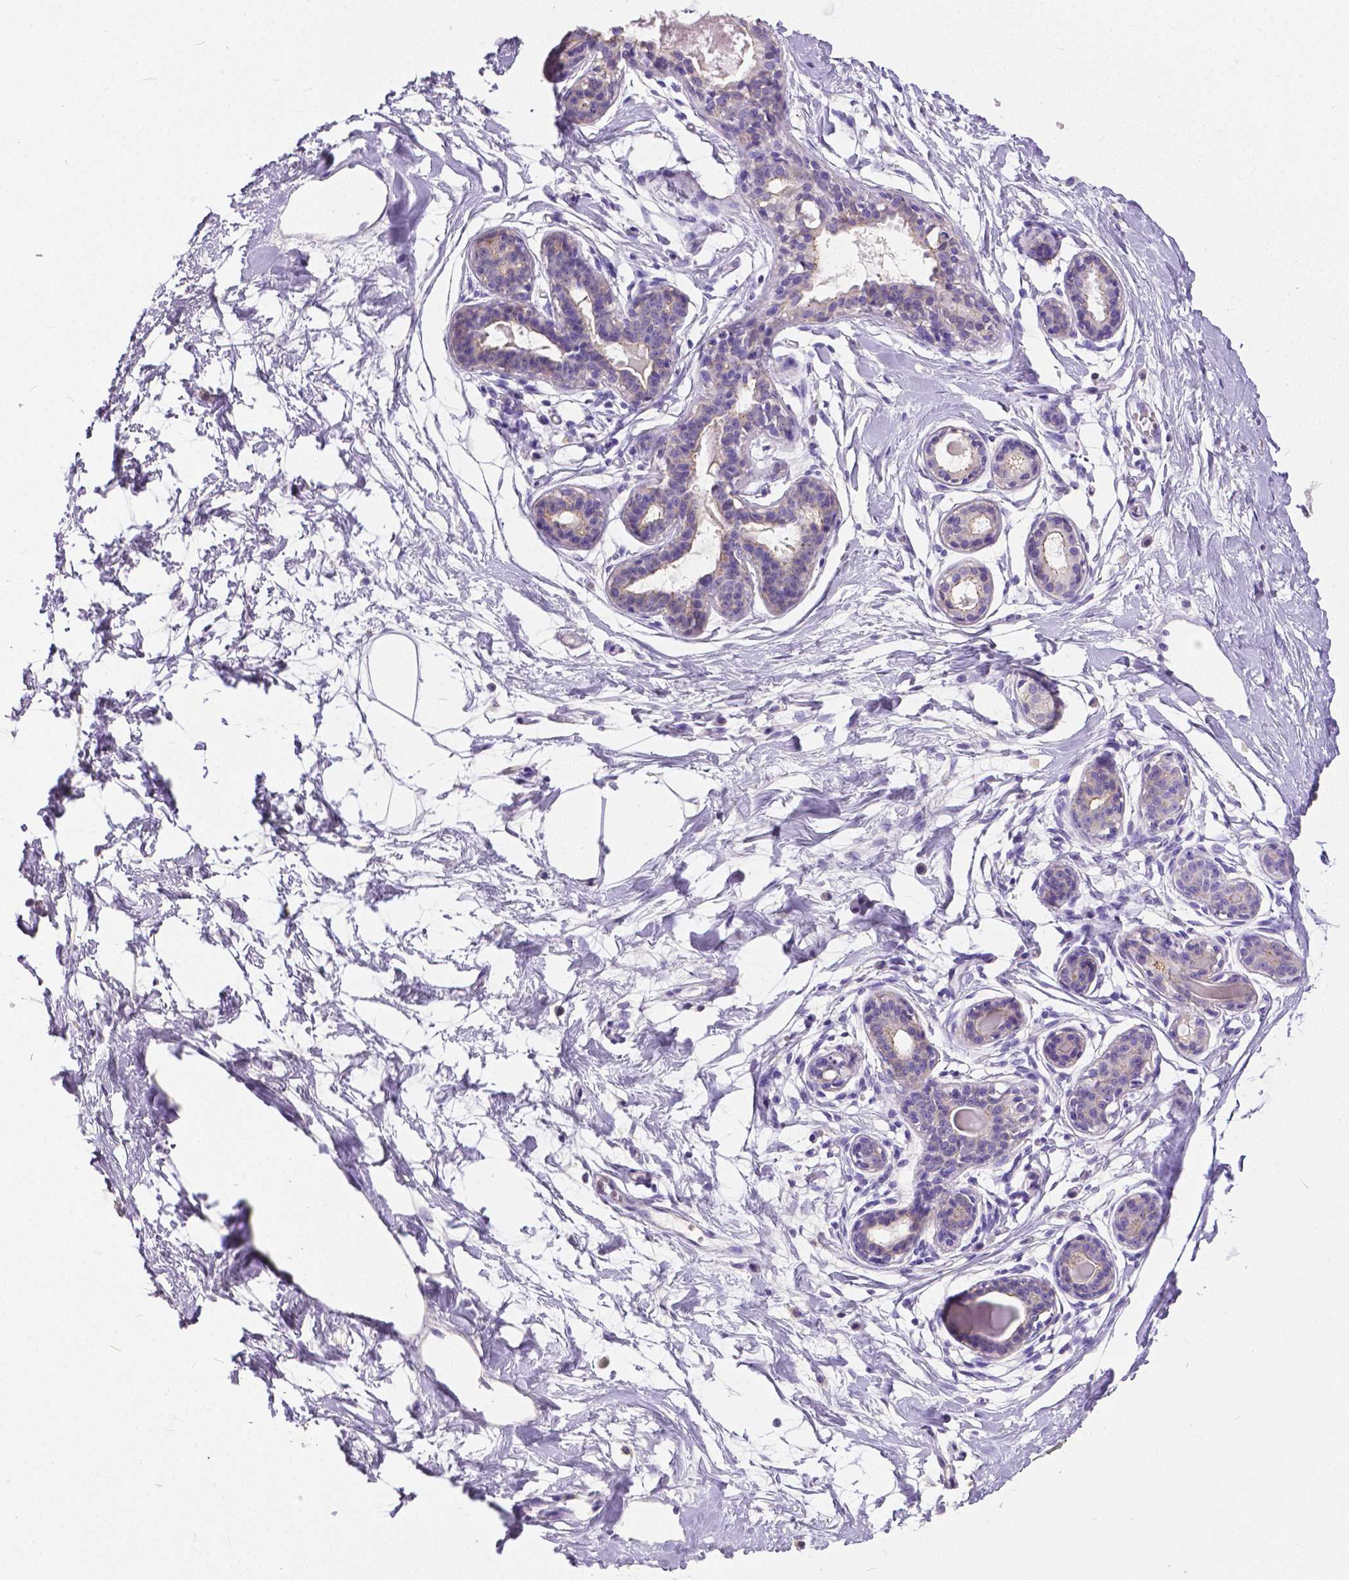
{"staining": {"intensity": "negative", "quantity": "none", "location": "none"}, "tissue": "breast", "cell_type": "Adipocytes", "image_type": "normal", "snomed": [{"axis": "morphology", "description": "Normal tissue, NOS"}, {"axis": "topography", "description": "Breast"}], "caption": "Breast stained for a protein using IHC exhibits no positivity adipocytes.", "gene": "OCLN", "patient": {"sex": "female", "age": 45}}